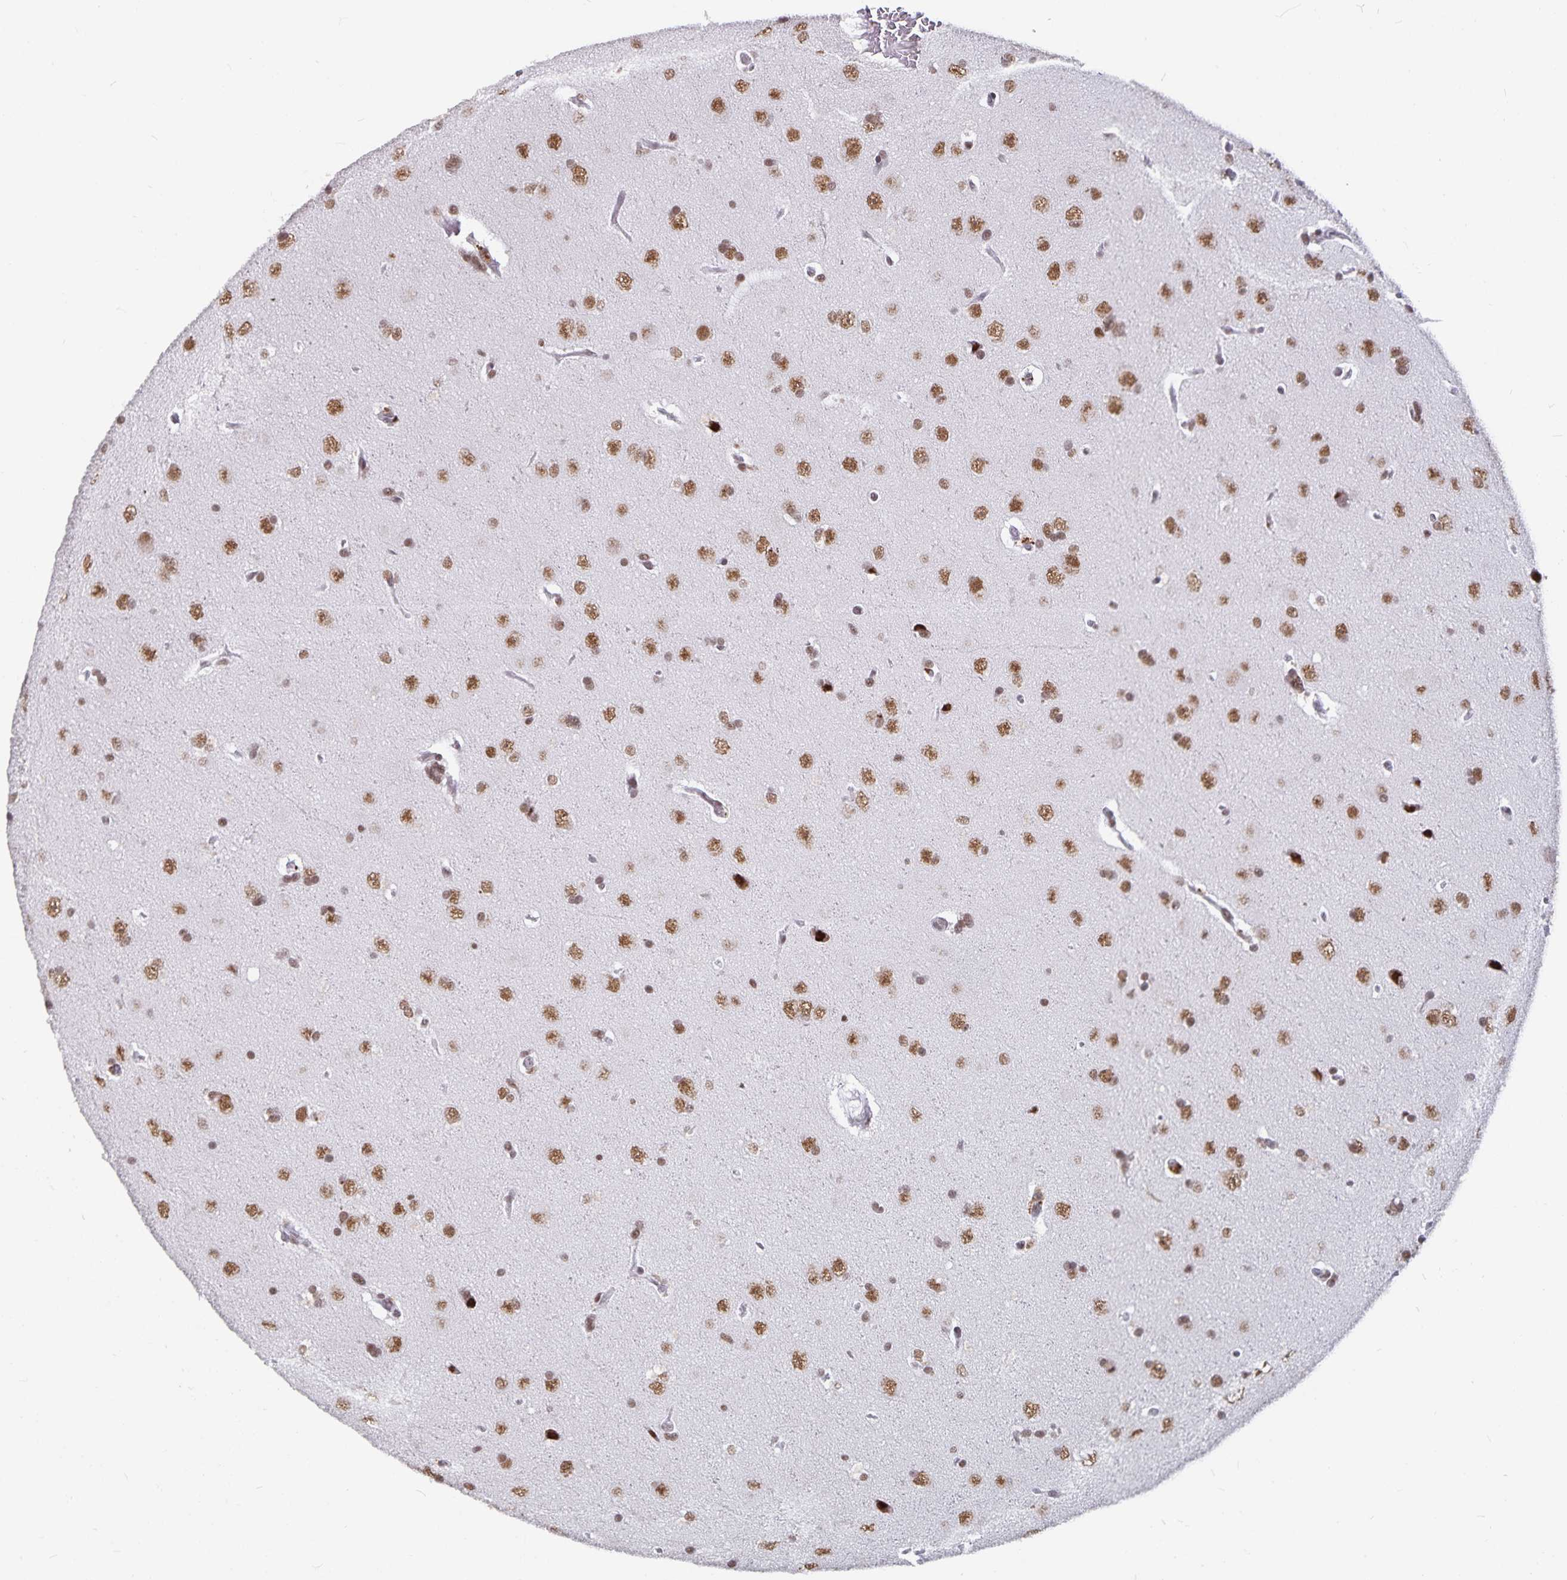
{"staining": {"intensity": "moderate", "quantity": ">75%", "location": "nuclear"}, "tissue": "glioma", "cell_type": "Tumor cells", "image_type": "cancer", "snomed": [{"axis": "morphology", "description": "Glioma, malignant, Low grade"}, {"axis": "topography", "description": "Brain"}], "caption": "A brown stain highlights moderate nuclear staining of a protein in human malignant glioma (low-grade) tumor cells.", "gene": "PBX2", "patient": {"sex": "female", "age": 54}}